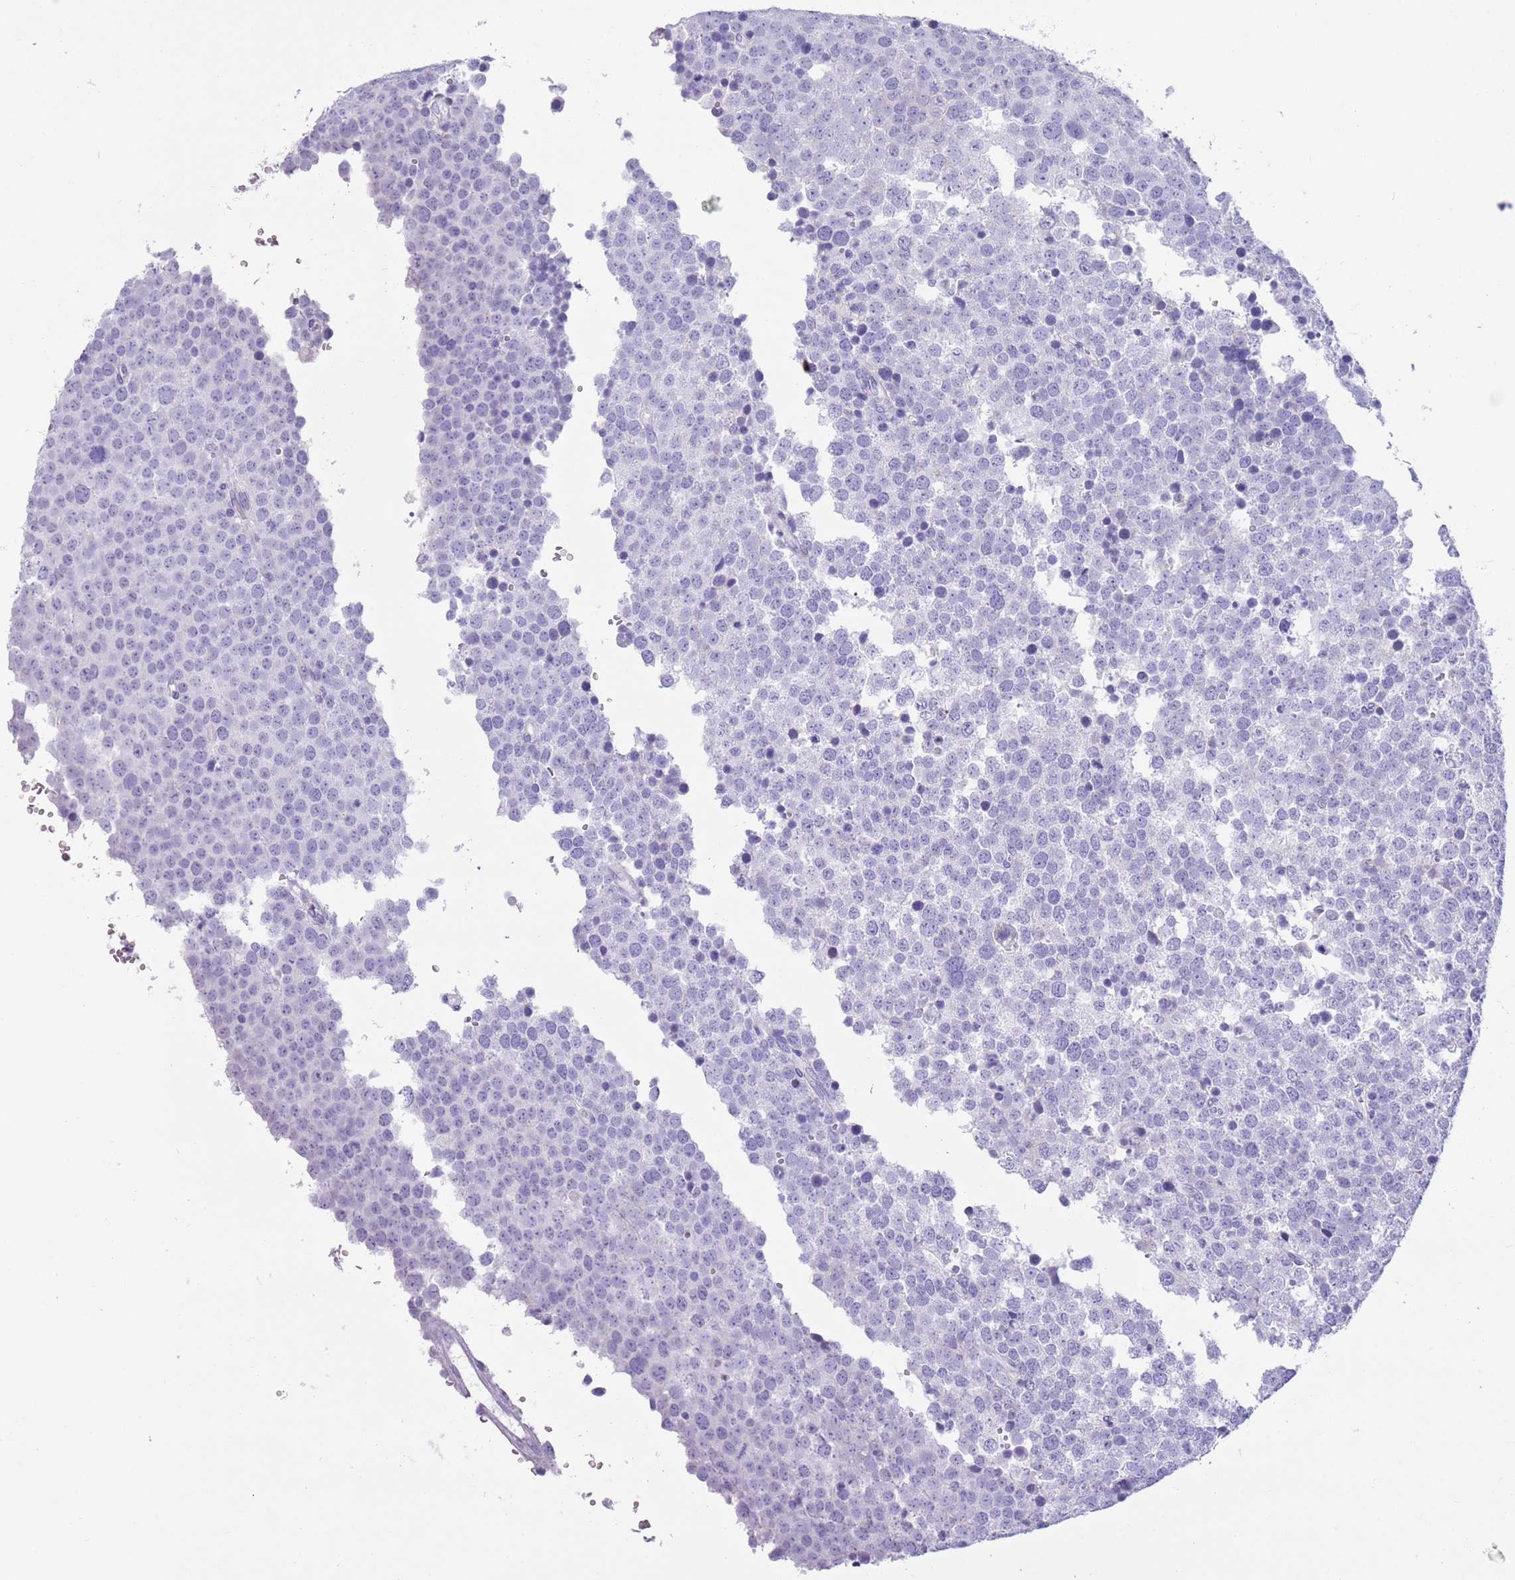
{"staining": {"intensity": "negative", "quantity": "none", "location": "none"}, "tissue": "testis cancer", "cell_type": "Tumor cells", "image_type": "cancer", "snomed": [{"axis": "morphology", "description": "Seminoma, NOS"}, {"axis": "topography", "description": "Testis"}], "caption": "A high-resolution micrograph shows immunohistochemistry staining of testis cancer, which shows no significant positivity in tumor cells.", "gene": "LY6G5B", "patient": {"sex": "male", "age": 71}}